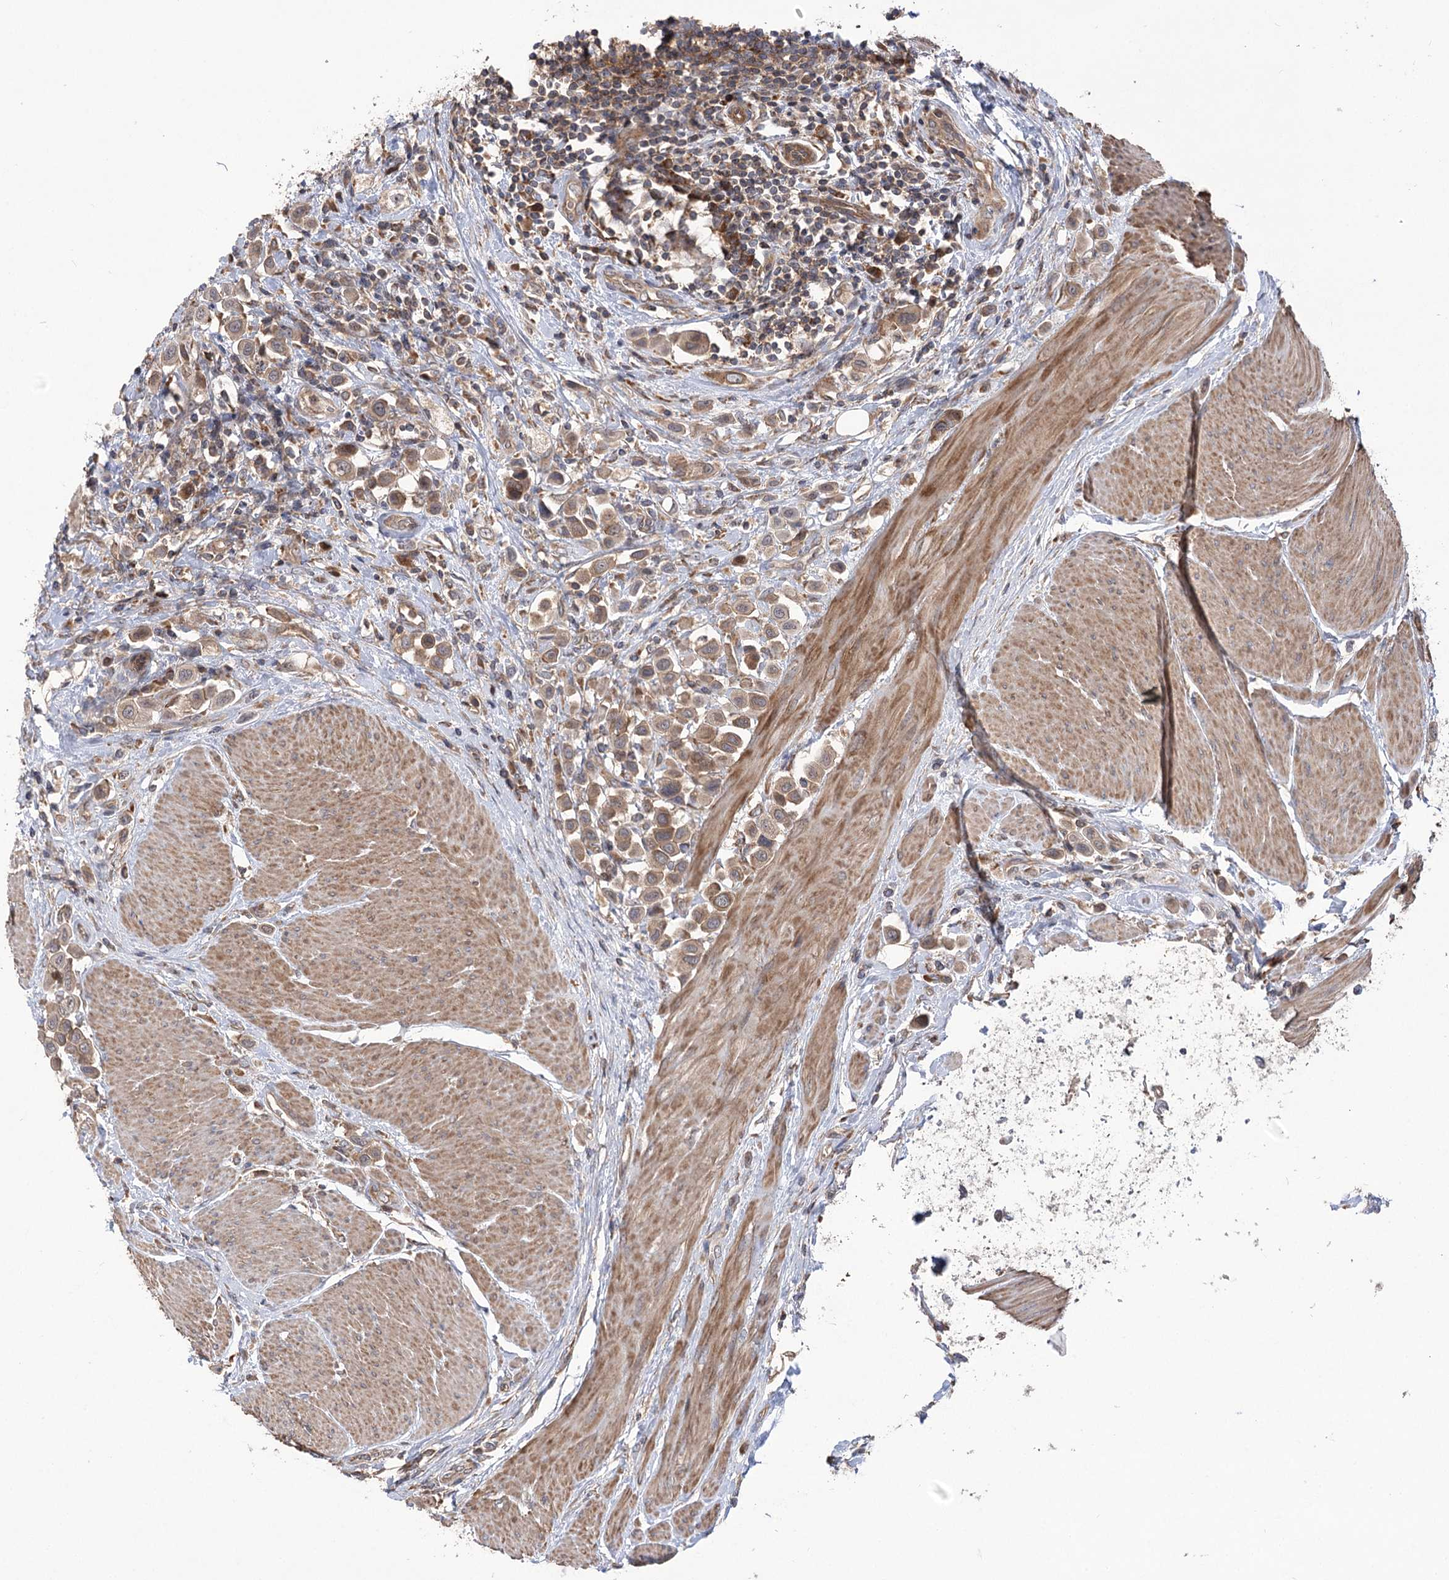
{"staining": {"intensity": "moderate", "quantity": ">75%", "location": "cytoplasmic/membranous"}, "tissue": "urothelial cancer", "cell_type": "Tumor cells", "image_type": "cancer", "snomed": [{"axis": "morphology", "description": "Urothelial carcinoma, High grade"}, {"axis": "topography", "description": "Urinary bladder"}], "caption": "Urothelial cancer stained for a protein (brown) displays moderate cytoplasmic/membranous positive expression in approximately >75% of tumor cells.", "gene": "VPS37B", "patient": {"sex": "male", "age": 50}}